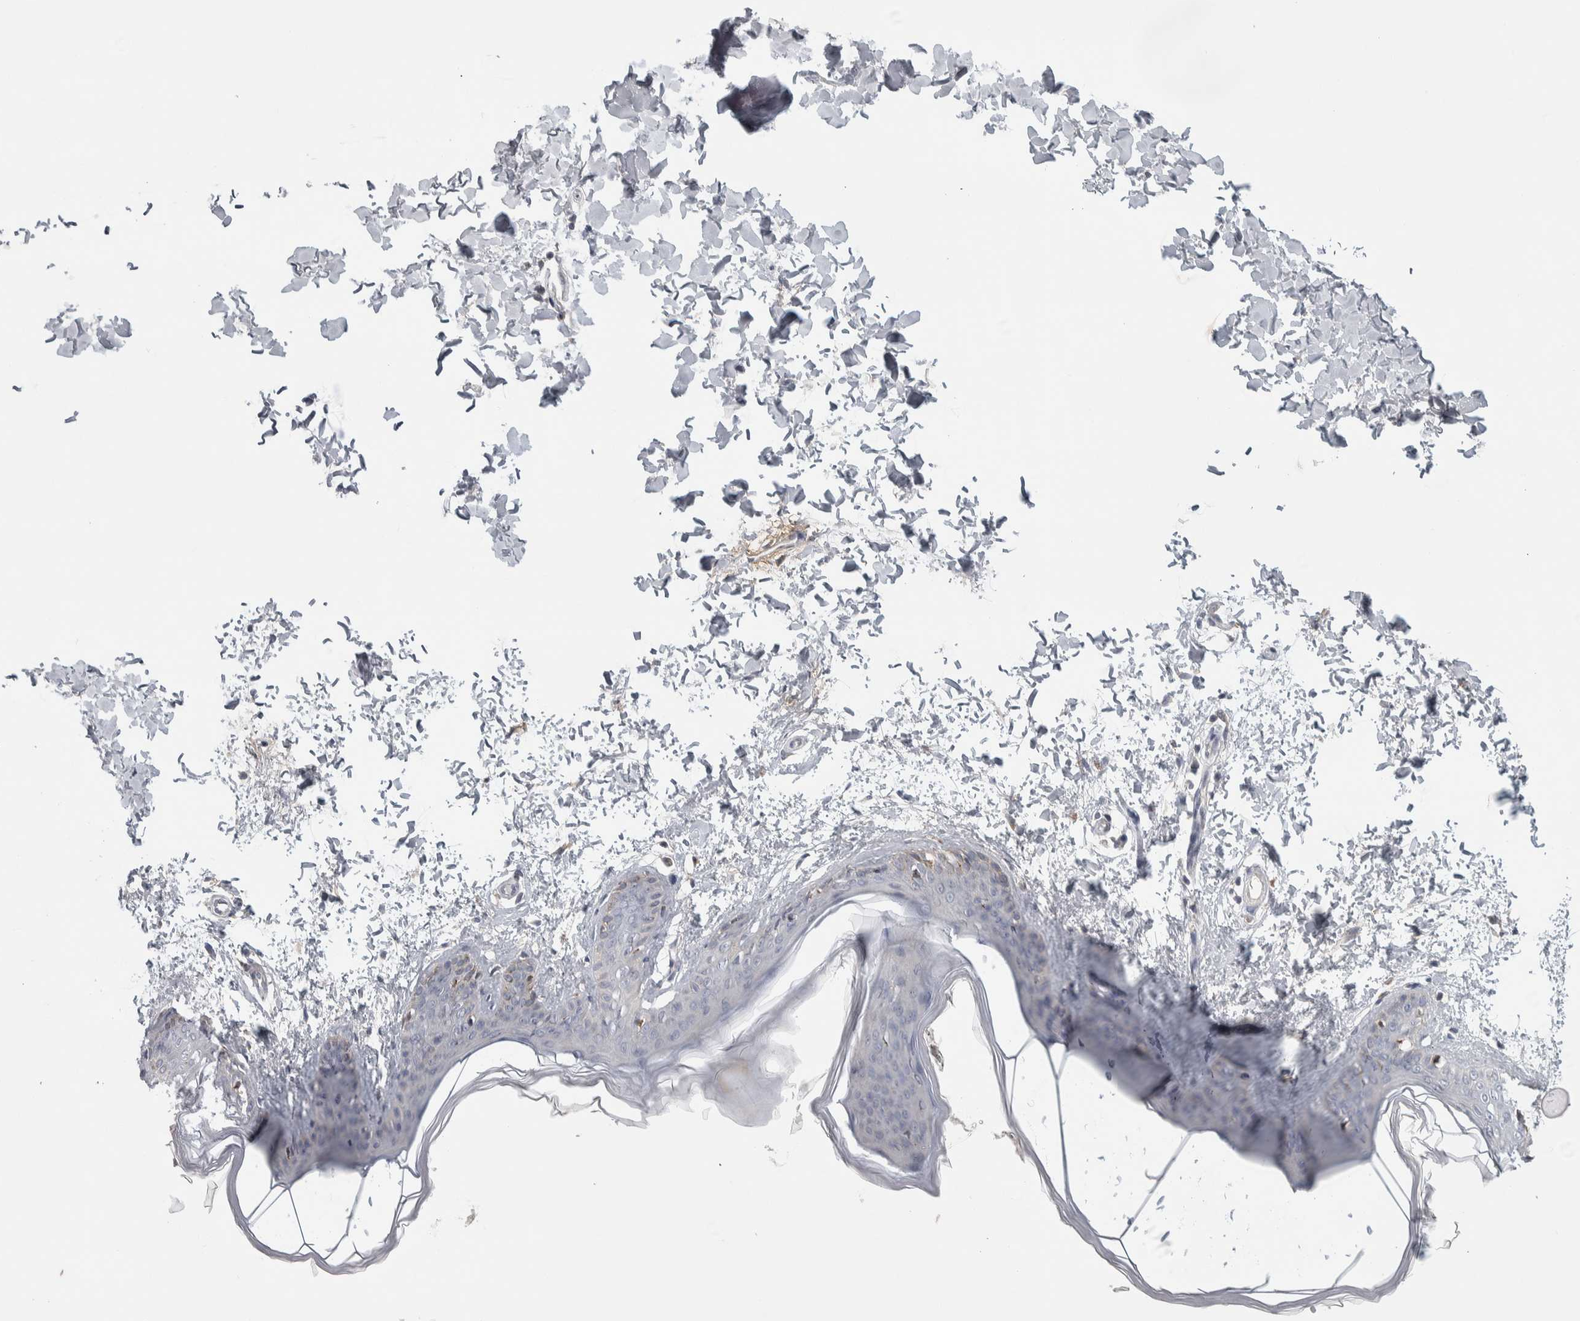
{"staining": {"intensity": "negative", "quantity": "none", "location": "none"}, "tissue": "skin", "cell_type": "Fibroblasts", "image_type": "normal", "snomed": [{"axis": "morphology", "description": "Normal tissue, NOS"}, {"axis": "topography", "description": "Skin"}], "caption": "IHC image of normal skin: human skin stained with DAB demonstrates no significant protein expression in fibroblasts. (DAB IHC, high magnification).", "gene": "ADPRM", "patient": {"sex": "female", "age": 17}}